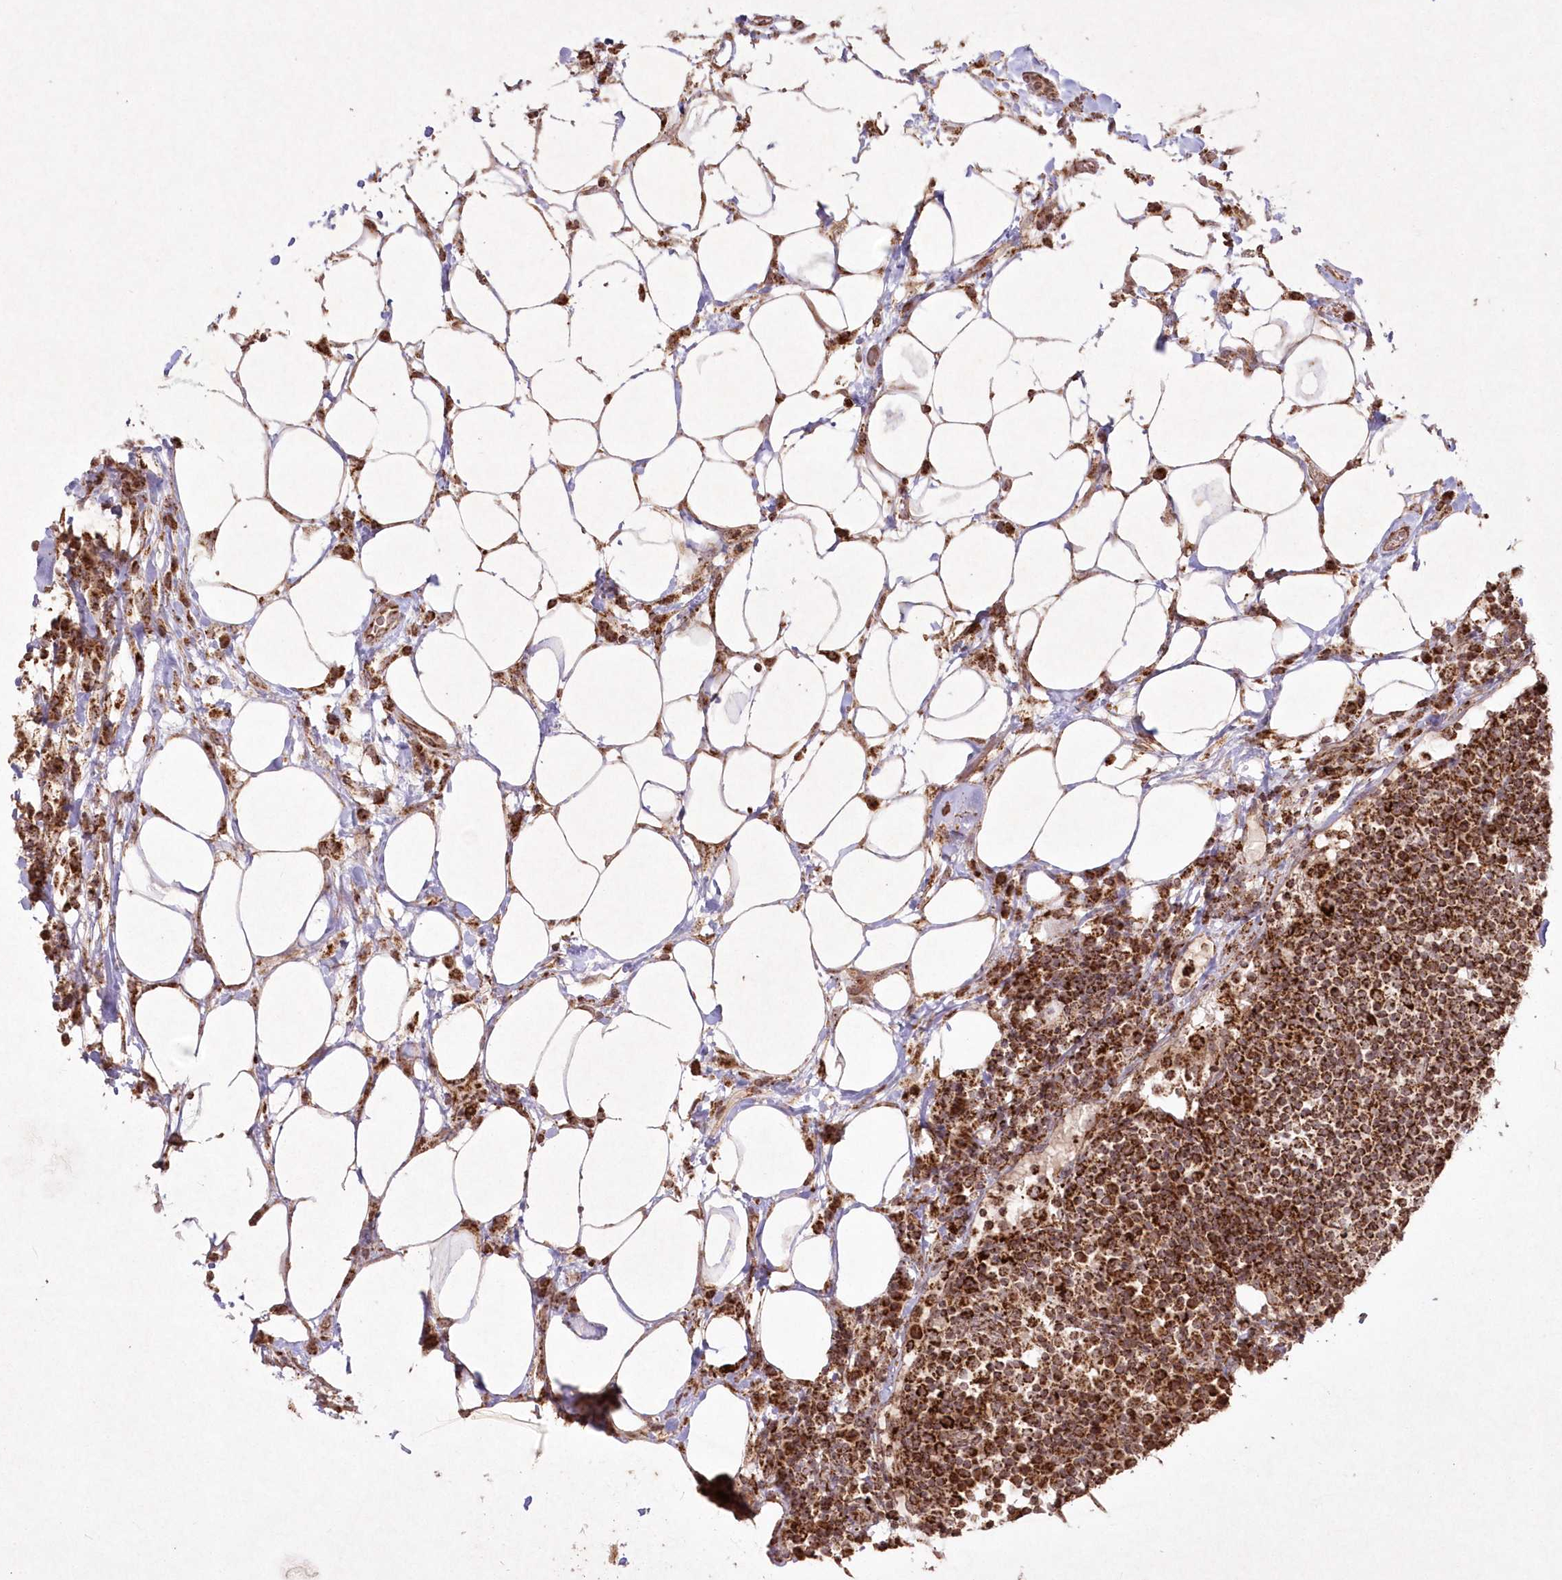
{"staining": {"intensity": "strong", "quantity": ">75%", "location": "cytoplasmic/membranous"}, "tissue": "lymph node", "cell_type": "Germinal center cells", "image_type": "normal", "snomed": [{"axis": "morphology", "description": "Normal tissue, NOS"}, {"axis": "topography", "description": "Lymph node"}], "caption": "Immunohistochemical staining of benign lymph node shows >75% levels of strong cytoplasmic/membranous protein staining in approximately >75% of germinal center cells.", "gene": "LRPPRC", "patient": {"sex": "female", "age": 53}}